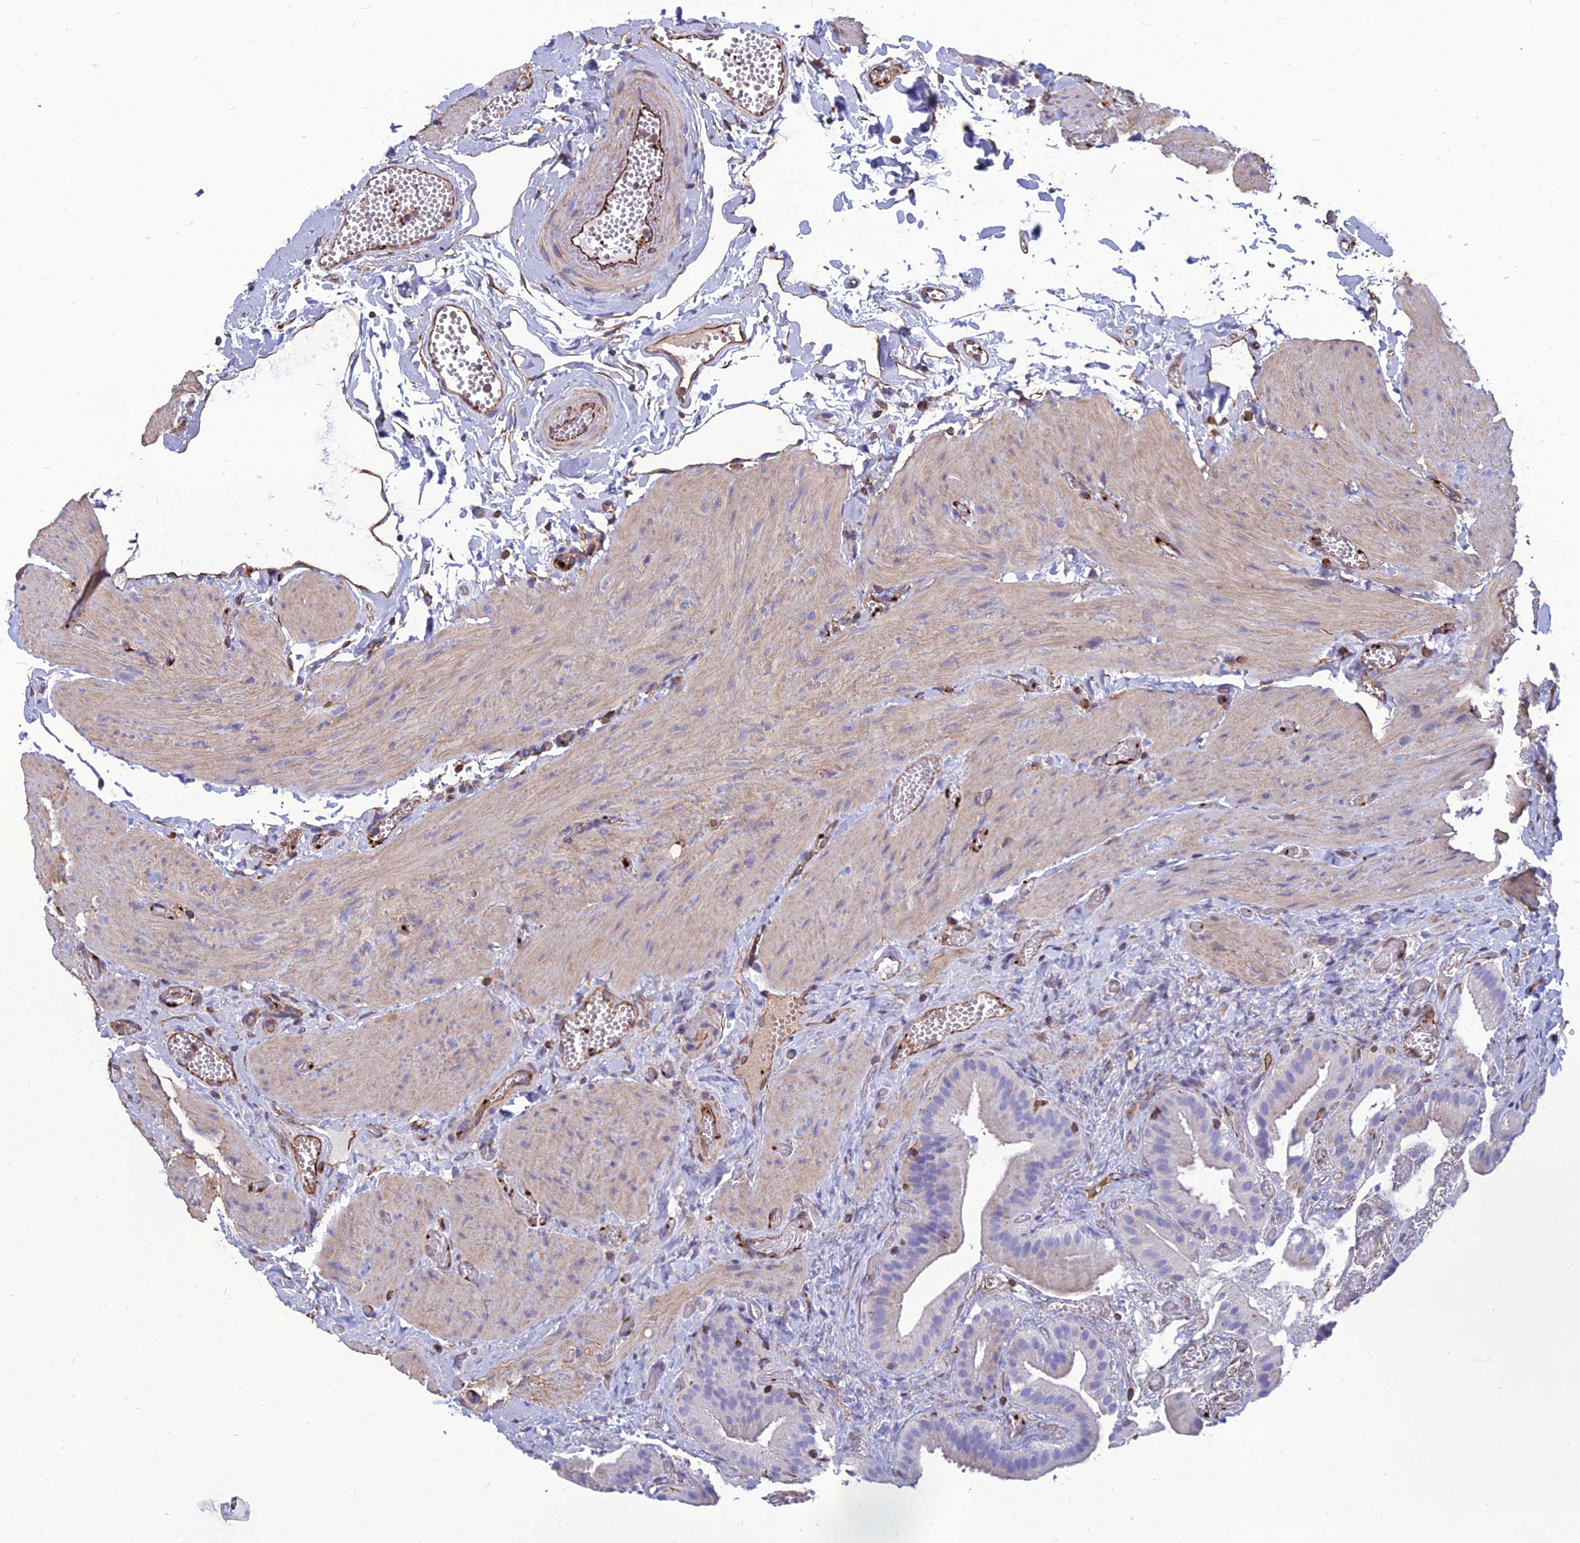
{"staining": {"intensity": "negative", "quantity": "none", "location": "none"}, "tissue": "gallbladder", "cell_type": "Glandular cells", "image_type": "normal", "snomed": [{"axis": "morphology", "description": "Normal tissue, NOS"}, {"axis": "topography", "description": "Gallbladder"}], "caption": "High power microscopy photomicrograph of an IHC photomicrograph of unremarkable gallbladder, revealing no significant positivity in glandular cells.", "gene": "PSMD11", "patient": {"sex": "female", "age": 64}}